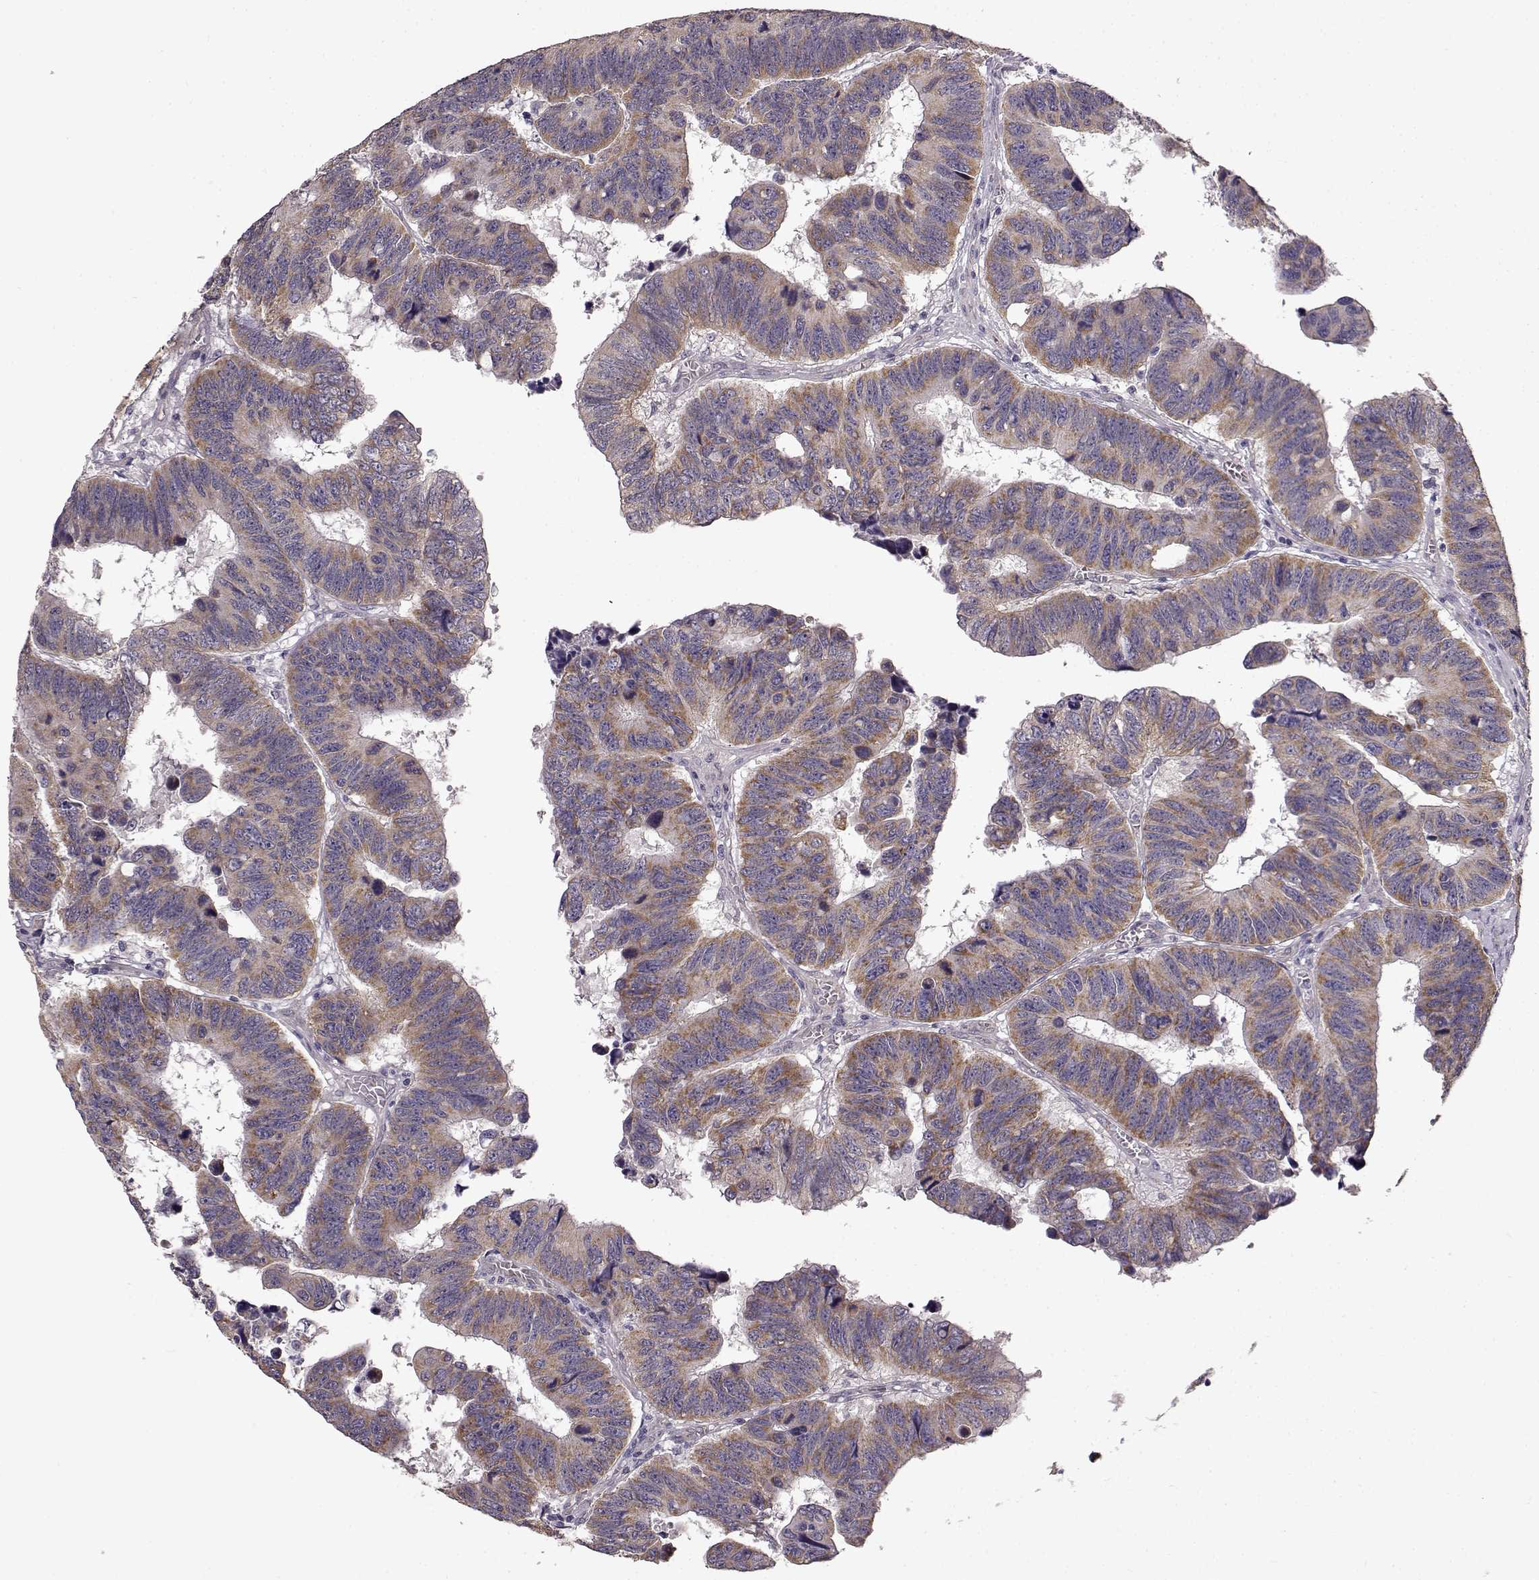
{"staining": {"intensity": "moderate", "quantity": ">75%", "location": "cytoplasmic/membranous"}, "tissue": "colorectal cancer", "cell_type": "Tumor cells", "image_type": "cancer", "snomed": [{"axis": "morphology", "description": "Adenocarcinoma, NOS"}, {"axis": "topography", "description": "Appendix"}, {"axis": "topography", "description": "Colon"}, {"axis": "topography", "description": "Cecum"}, {"axis": "topography", "description": "Colon asc"}], "caption": "Protein staining exhibits moderate cytoplasmic/membranous positivity in approximately >75% of tumor cells in colorectal cancer.", "gene": "ERBB3", "patient": {"sex": "female", "age": 85}}